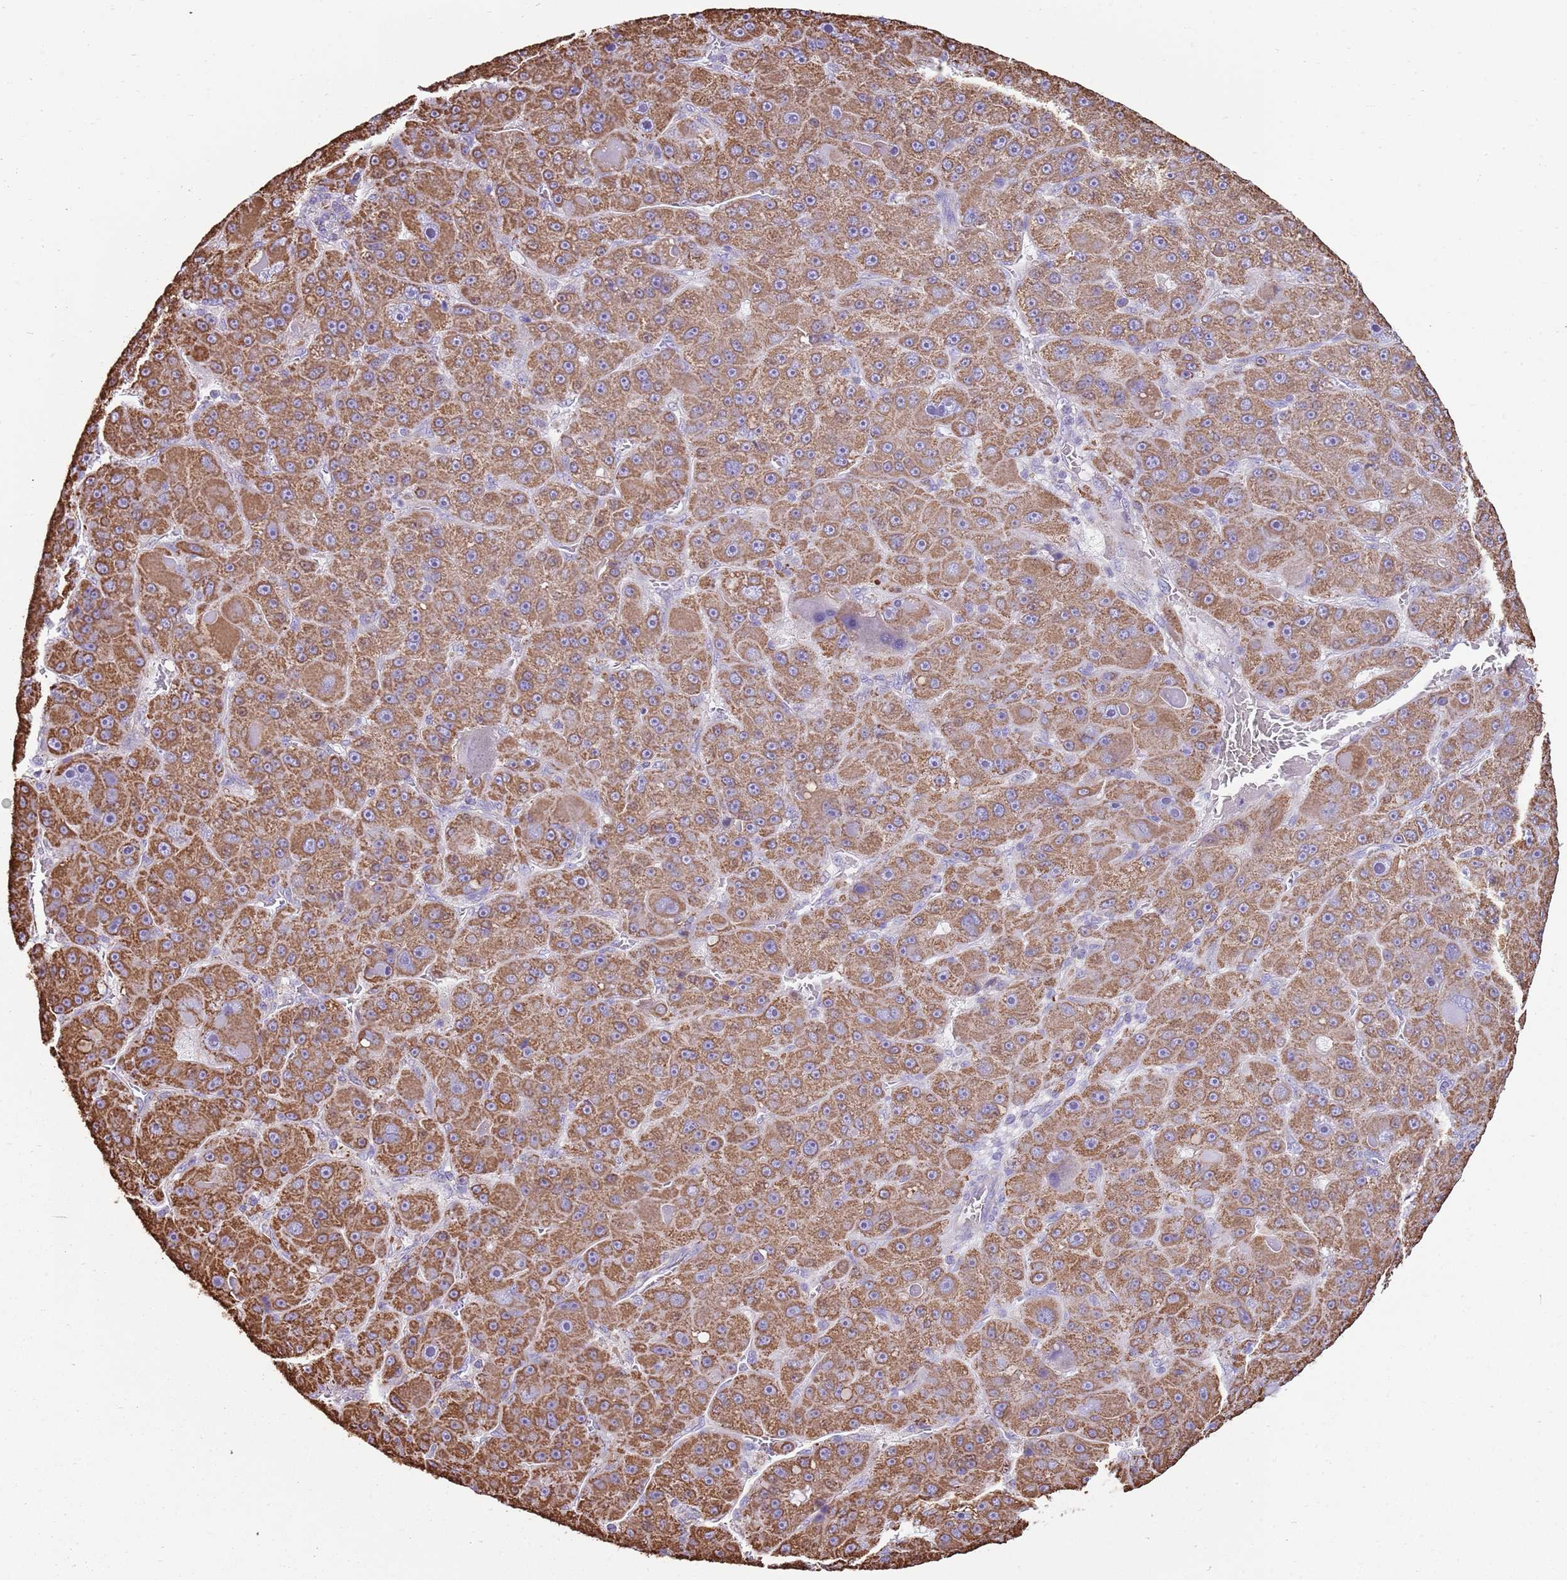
{"staining": {"intensity": "moderate", "quantity": ">75%", "location": "cytoplasmic/membranous"}, "tissue": "liver cancer", "cell_type": "Tumor cells", "image_type": "cancer", "snomed": [{"axis": "morphology", "description": "Carcinoma, Hepatocellular, NOS"}, {"axis": "topography", "description": "Liver"}], "caption": "DAB immunohistochemical staining of human liver cancer (hepatocellular carcinoma) exhibits moderate cytoplasmic/membranous protein expression in about >75% of tumor cells.", "gene": "TTLL1", "patient": {"sex": "male", "age": 76}}